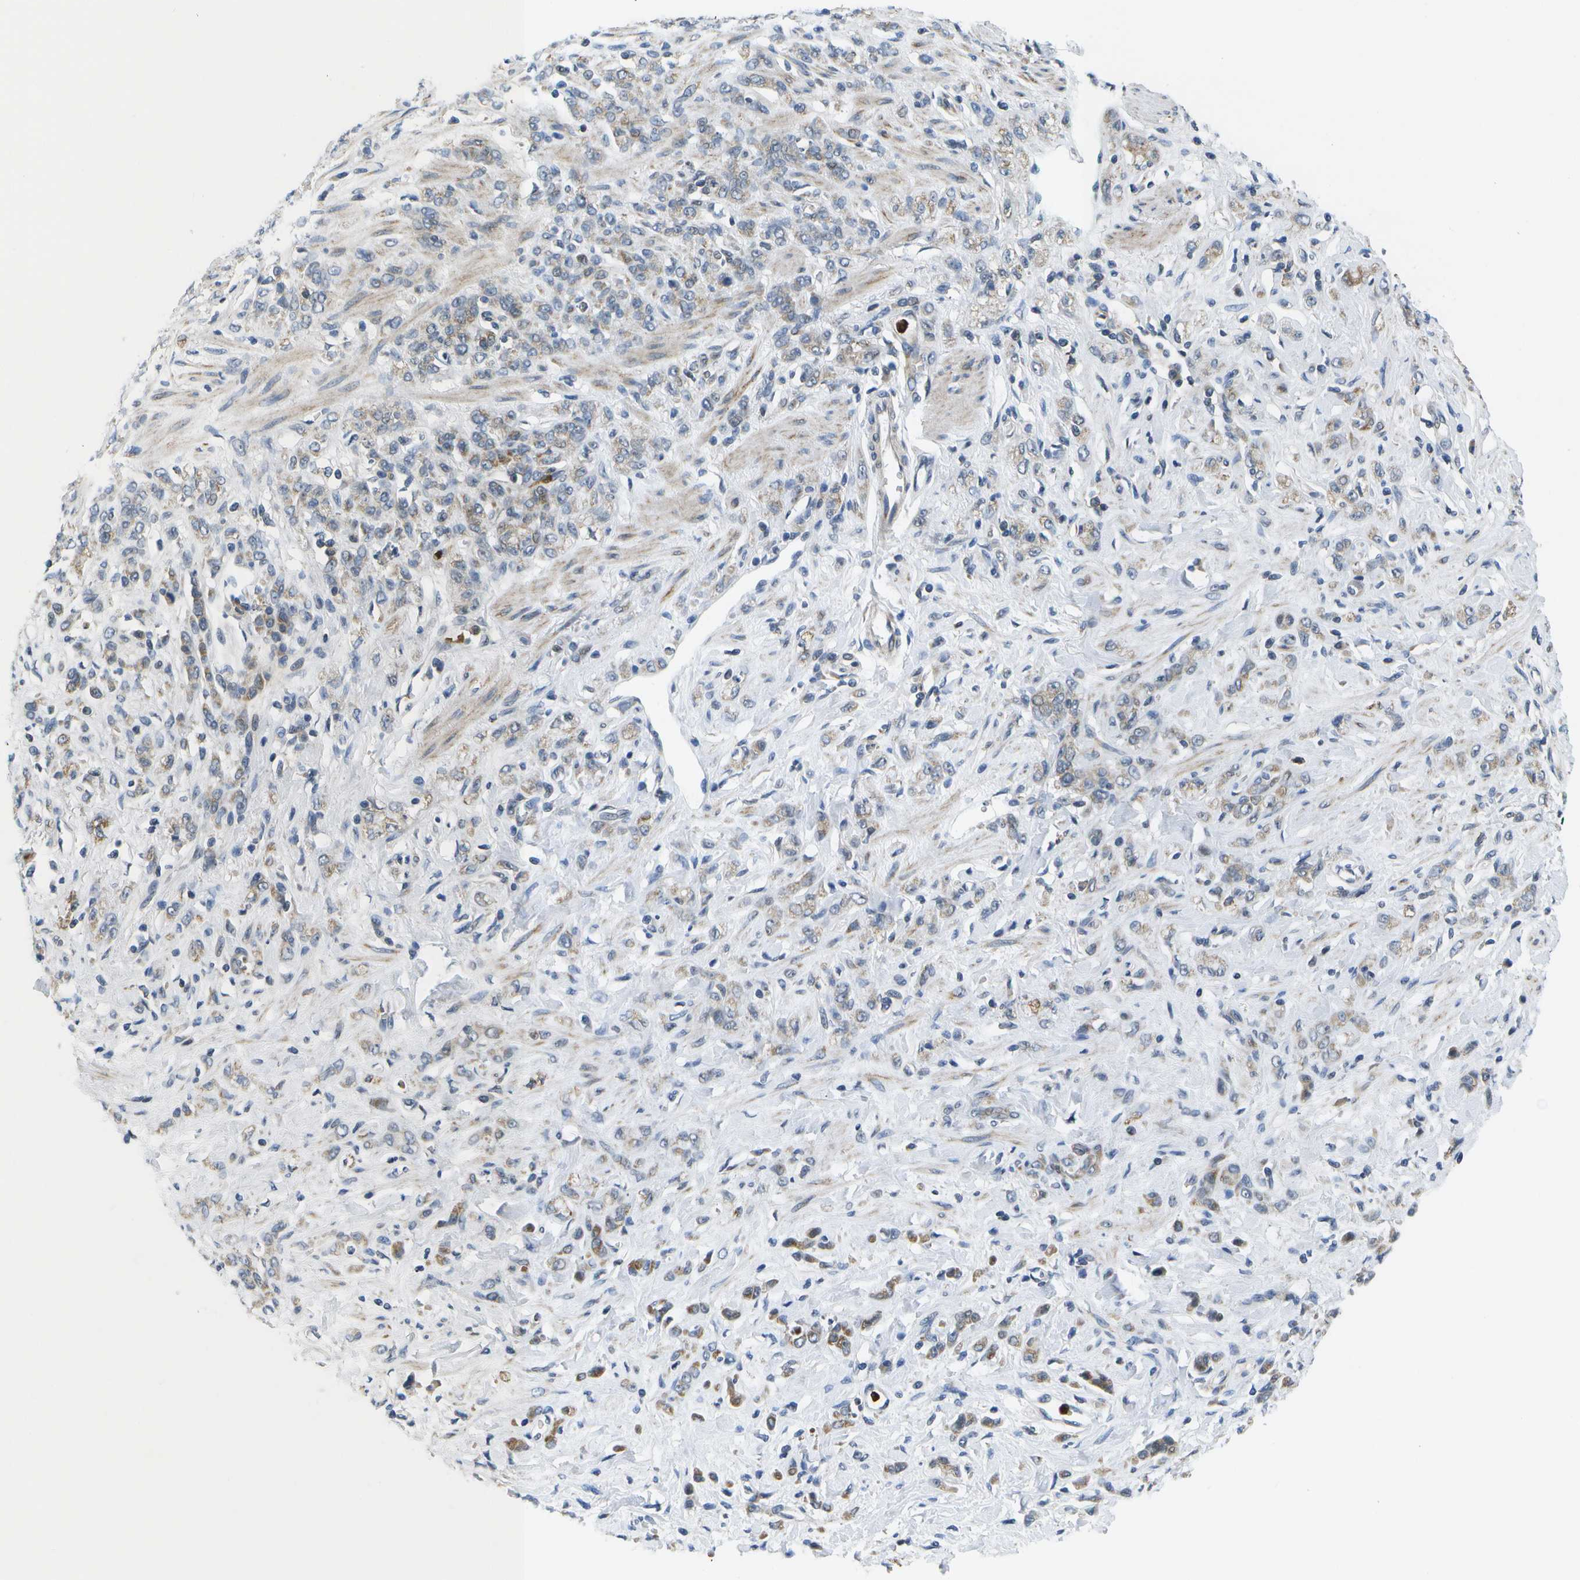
{"staining": {"intensity": "moderate", "quantity": "<25%", "location": "cytoplasmic/membranous"}, "tissue": "stomach cancer", "cell_type": "Tumor cells", "image_type": "cancer", "snomed": [{"axis": "morphology", "description": "Normal tissue, NOS"}, {"axis": "morphology", "description": "Adenocarcinoma, NOS"}, {"axis": "topography", "description": "Stomach"}], "caption": "High-magnification brightfield microscopy of stomach cancer (adenocarcinoma) stained with DAB (brown) and counterstained with hematoxylin (blue). tumor cells exhibit moderate cytoplasmic/membranous expression is appreciated in about<25% of cells.", "gene": "GALNT15", "patient": {"sex": "male", "age": 82}}